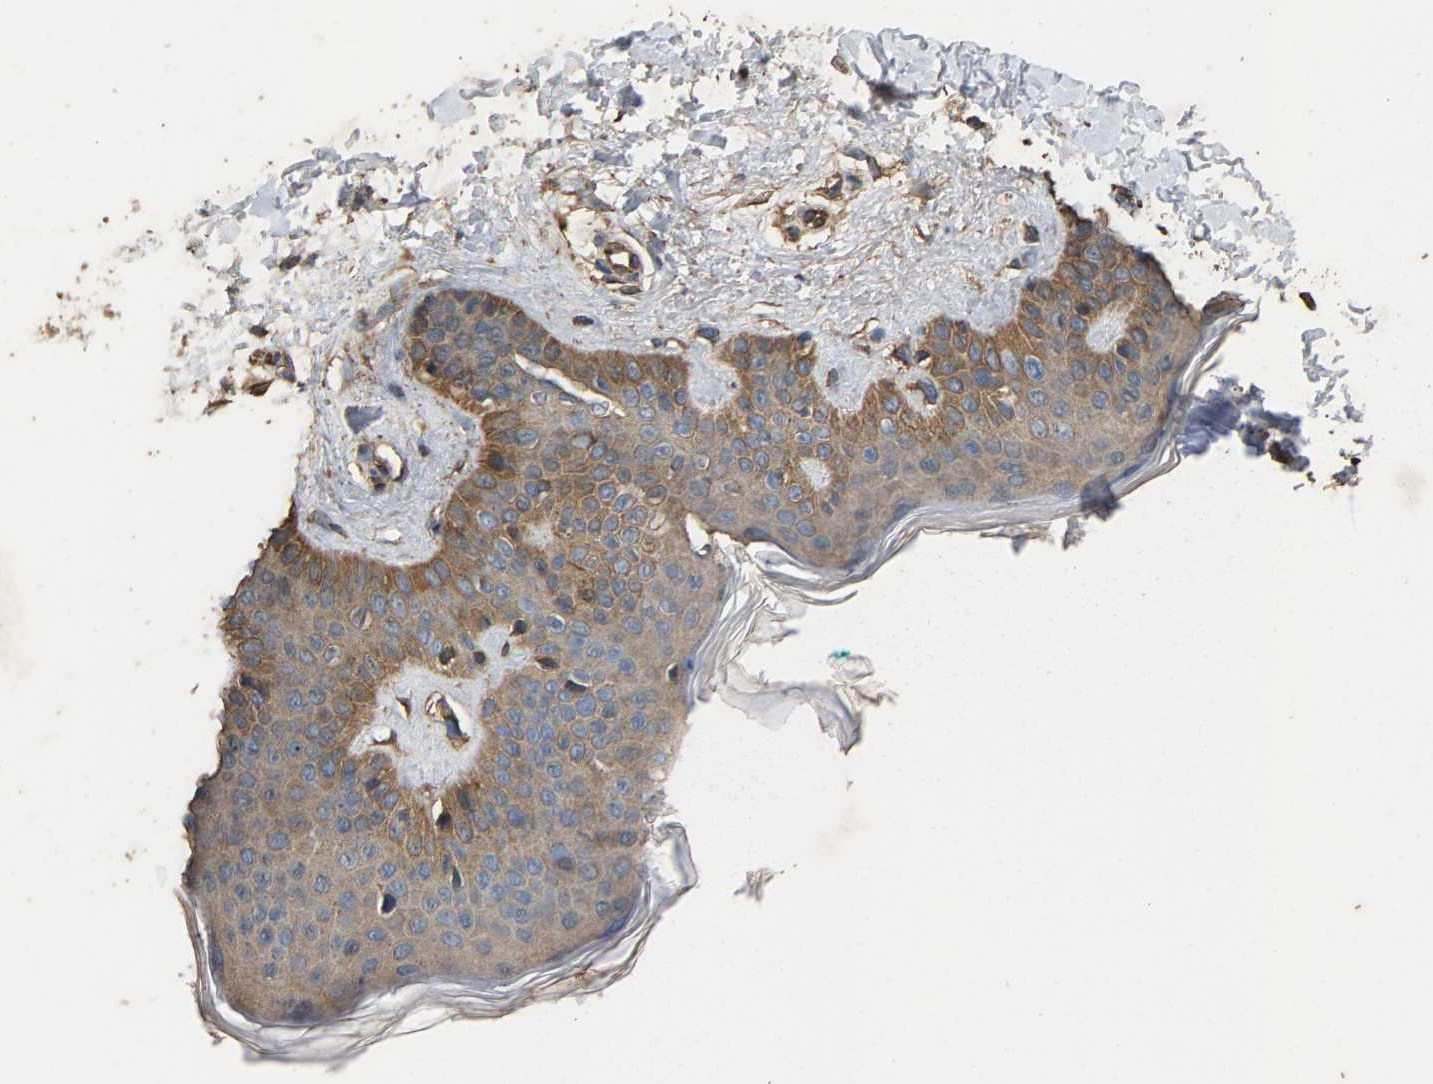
{"staining": {"intensity": "moderate", "quantity": ">75%", "location": "cytoplasmic/membranous"}, "tissue": "skin", "cell_type": "Fibroblasts", "image_type": "normal", "snomed": [{"axis": "morphology", "description": "Normal tissue, NOS"}, {"axis": "topography", "description": "Skin"}], "caption": "Human skin stained with a protein marker reveals moderate staining in fibroblasts.", "gene": "HTRA3", "patient": {"sex": "male", "age": 30}}